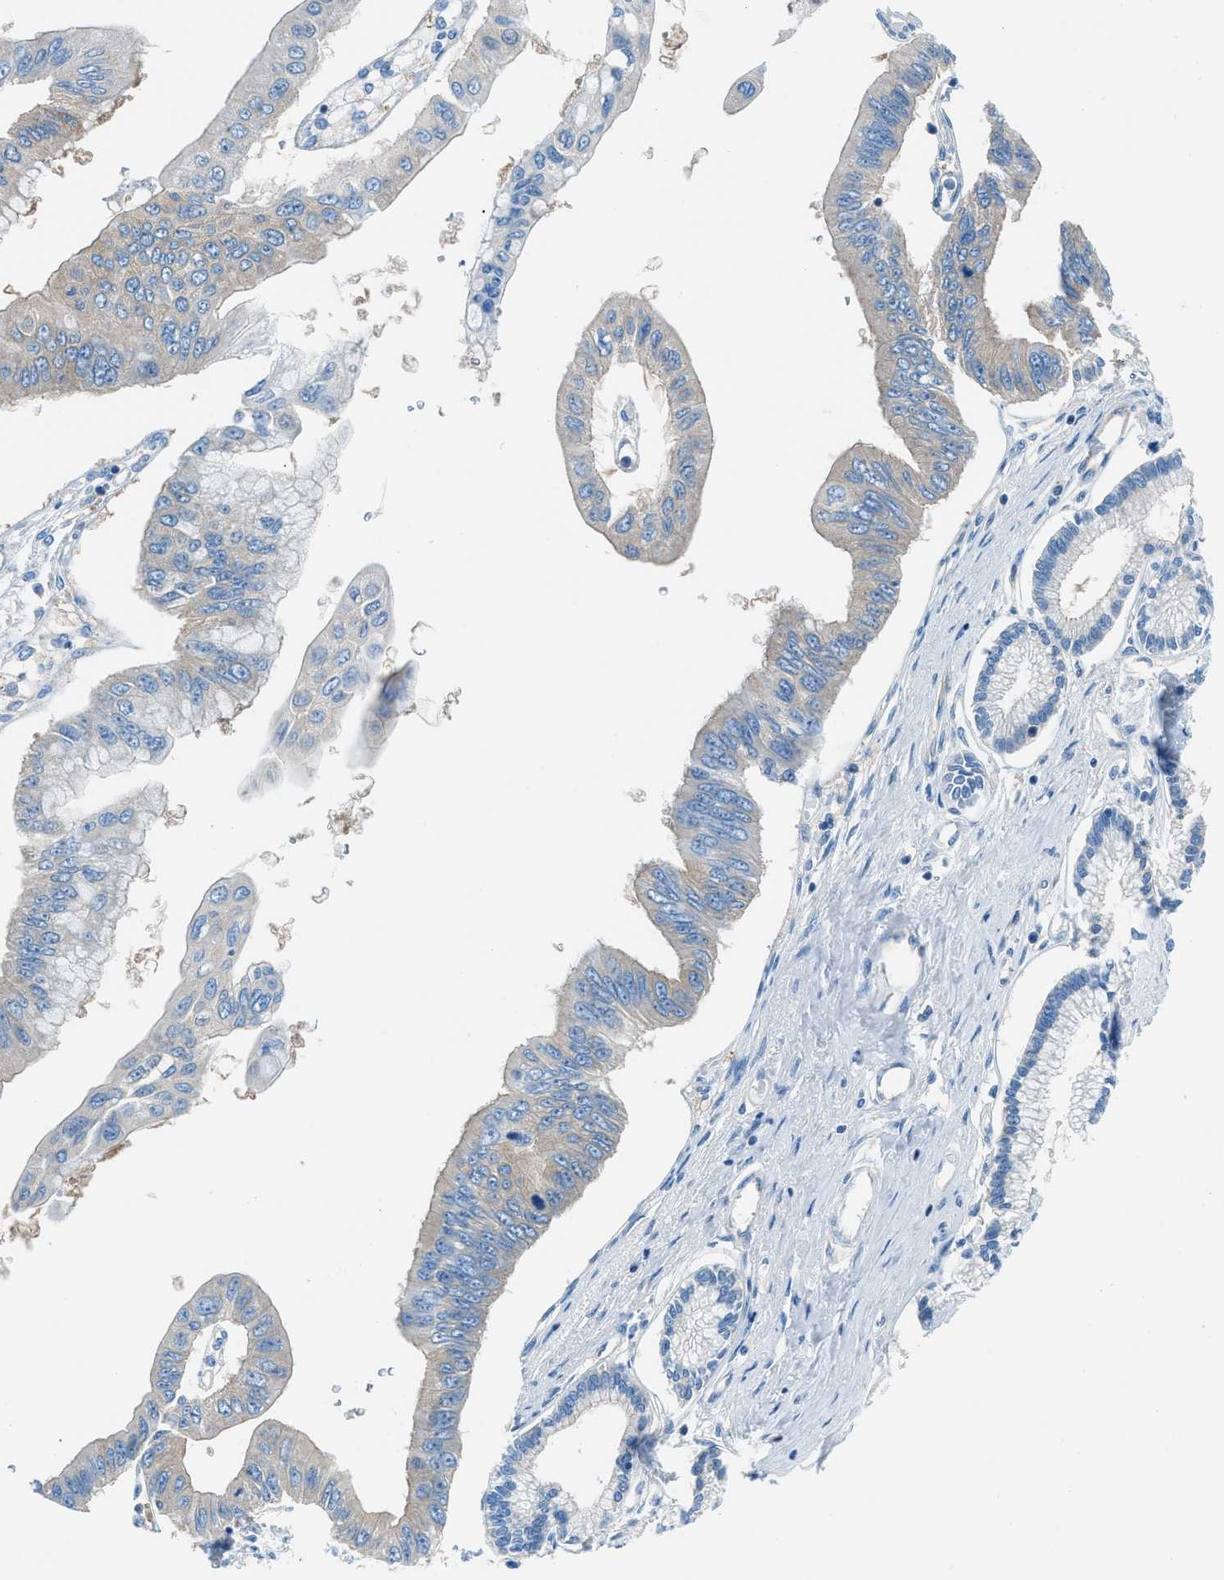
{"staining": {"intensity": "negative", "quantity": "none", "location": "none"}, "tissue": "pancreatic cancer", "cell_type": "Tumor cells", "image_type": "cancer", "snomed": [{"axis": "morphology", "description": "Adenocarcinoma, NOS"}, {"axis": "topography", "description": "Pancreas"}], "caption": "Protein analysis of pancreatic cancer demonstrates no significant expression in tumor cells.", "gene": "SARS1", "patient": {"sex": "female", "age": 77}}